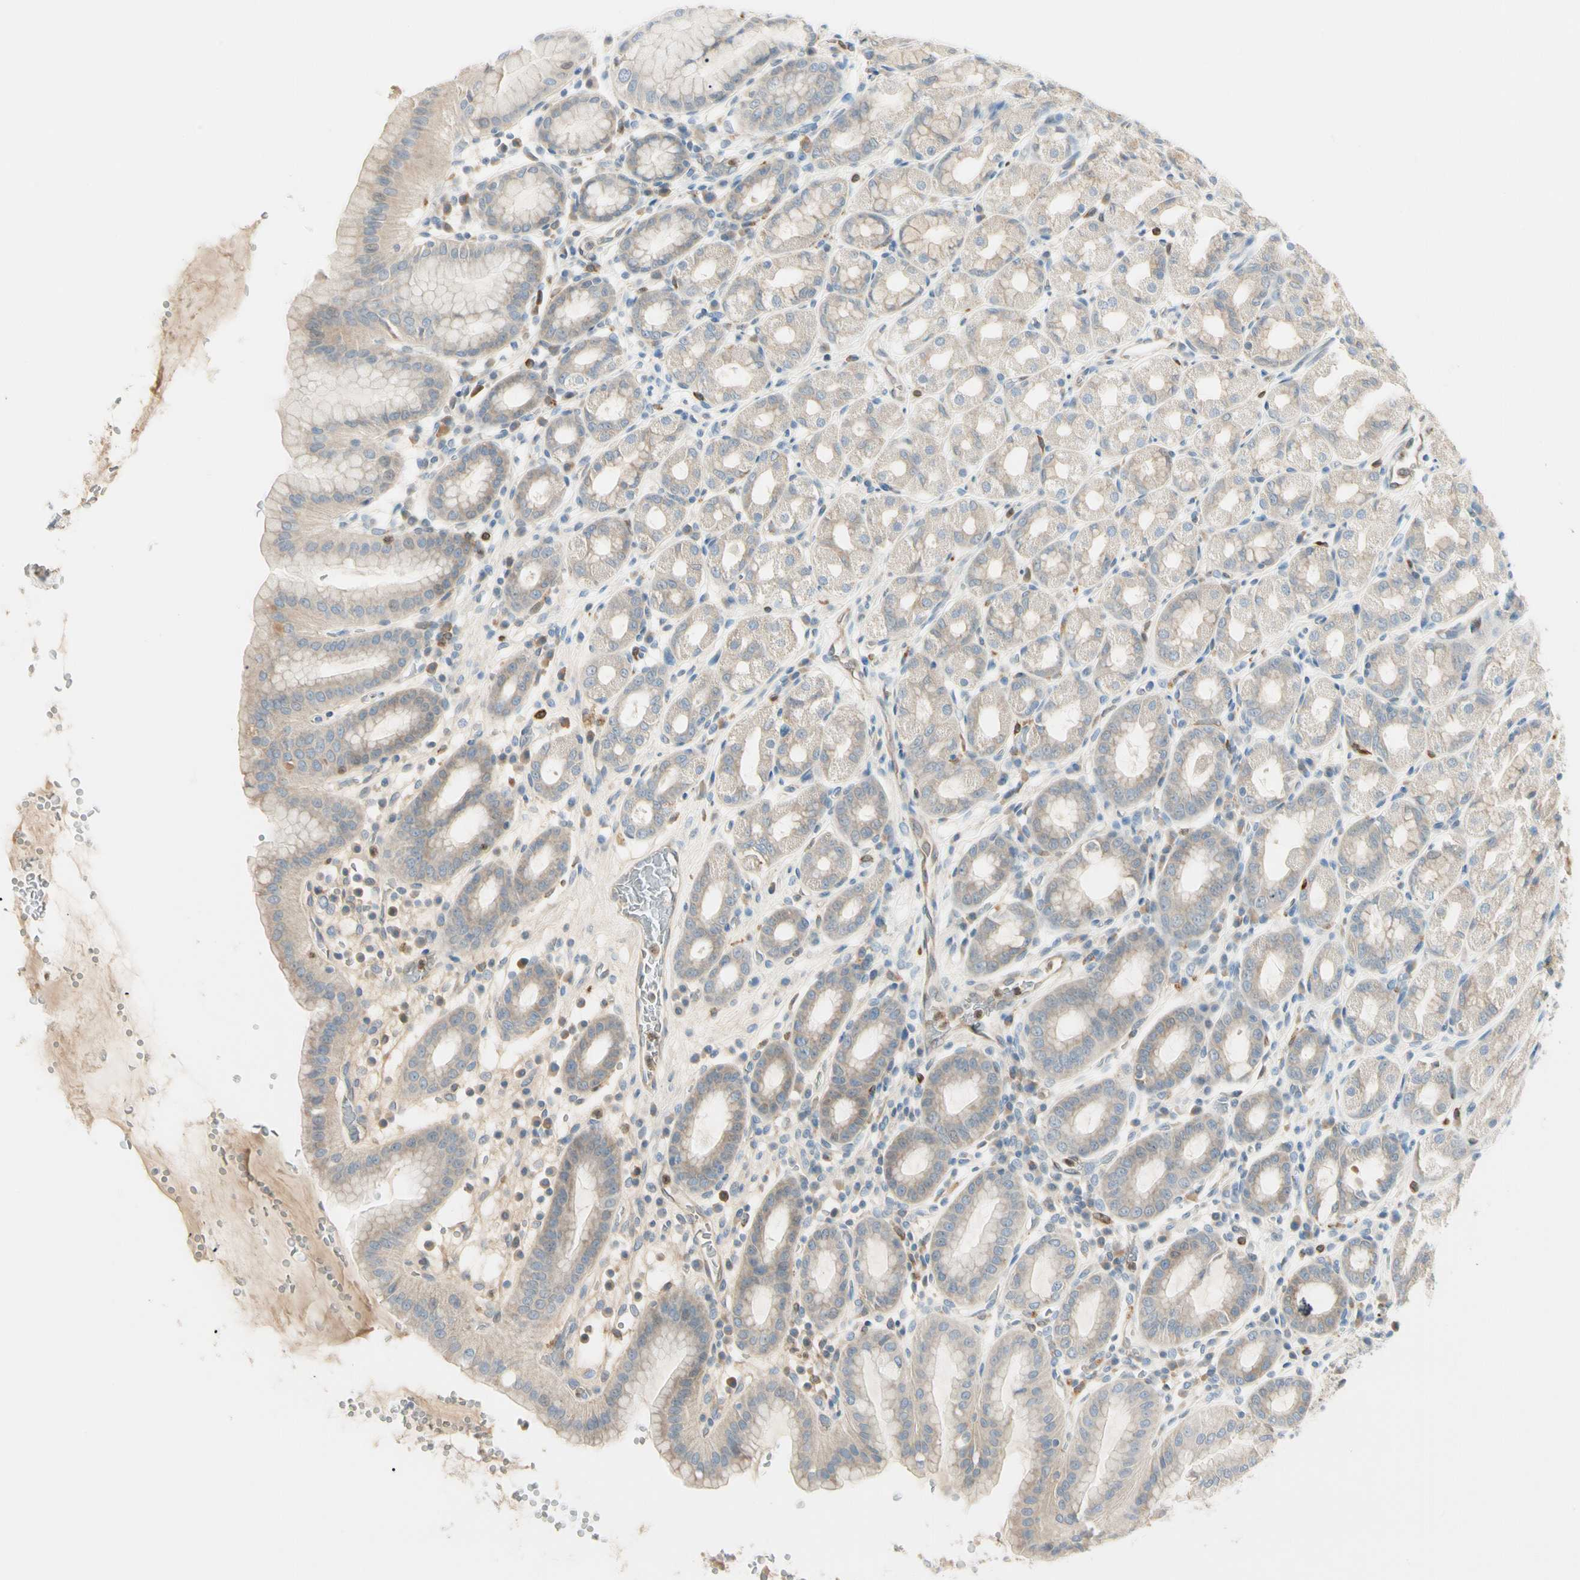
{"staining": {"intensity": "negative", "quantity": "none", "location": "none"}, "tissue": "stomach", "cell_type": "Glandular cells", "image_type": "normal", "snomed": [{"axis": "morphology", "description": "Normal tissue, NOS"}, {"axis": "topography", "description": "Stomach, upper"}], "caption": "High power microscopy histopathology image of an immunohistochemistry (IHC) photomicrograph of benign stomach, revealing no significant staining in glandular cells.", "gene": "LPCAT2", "patient": {"sex": "male", "age": 68}}